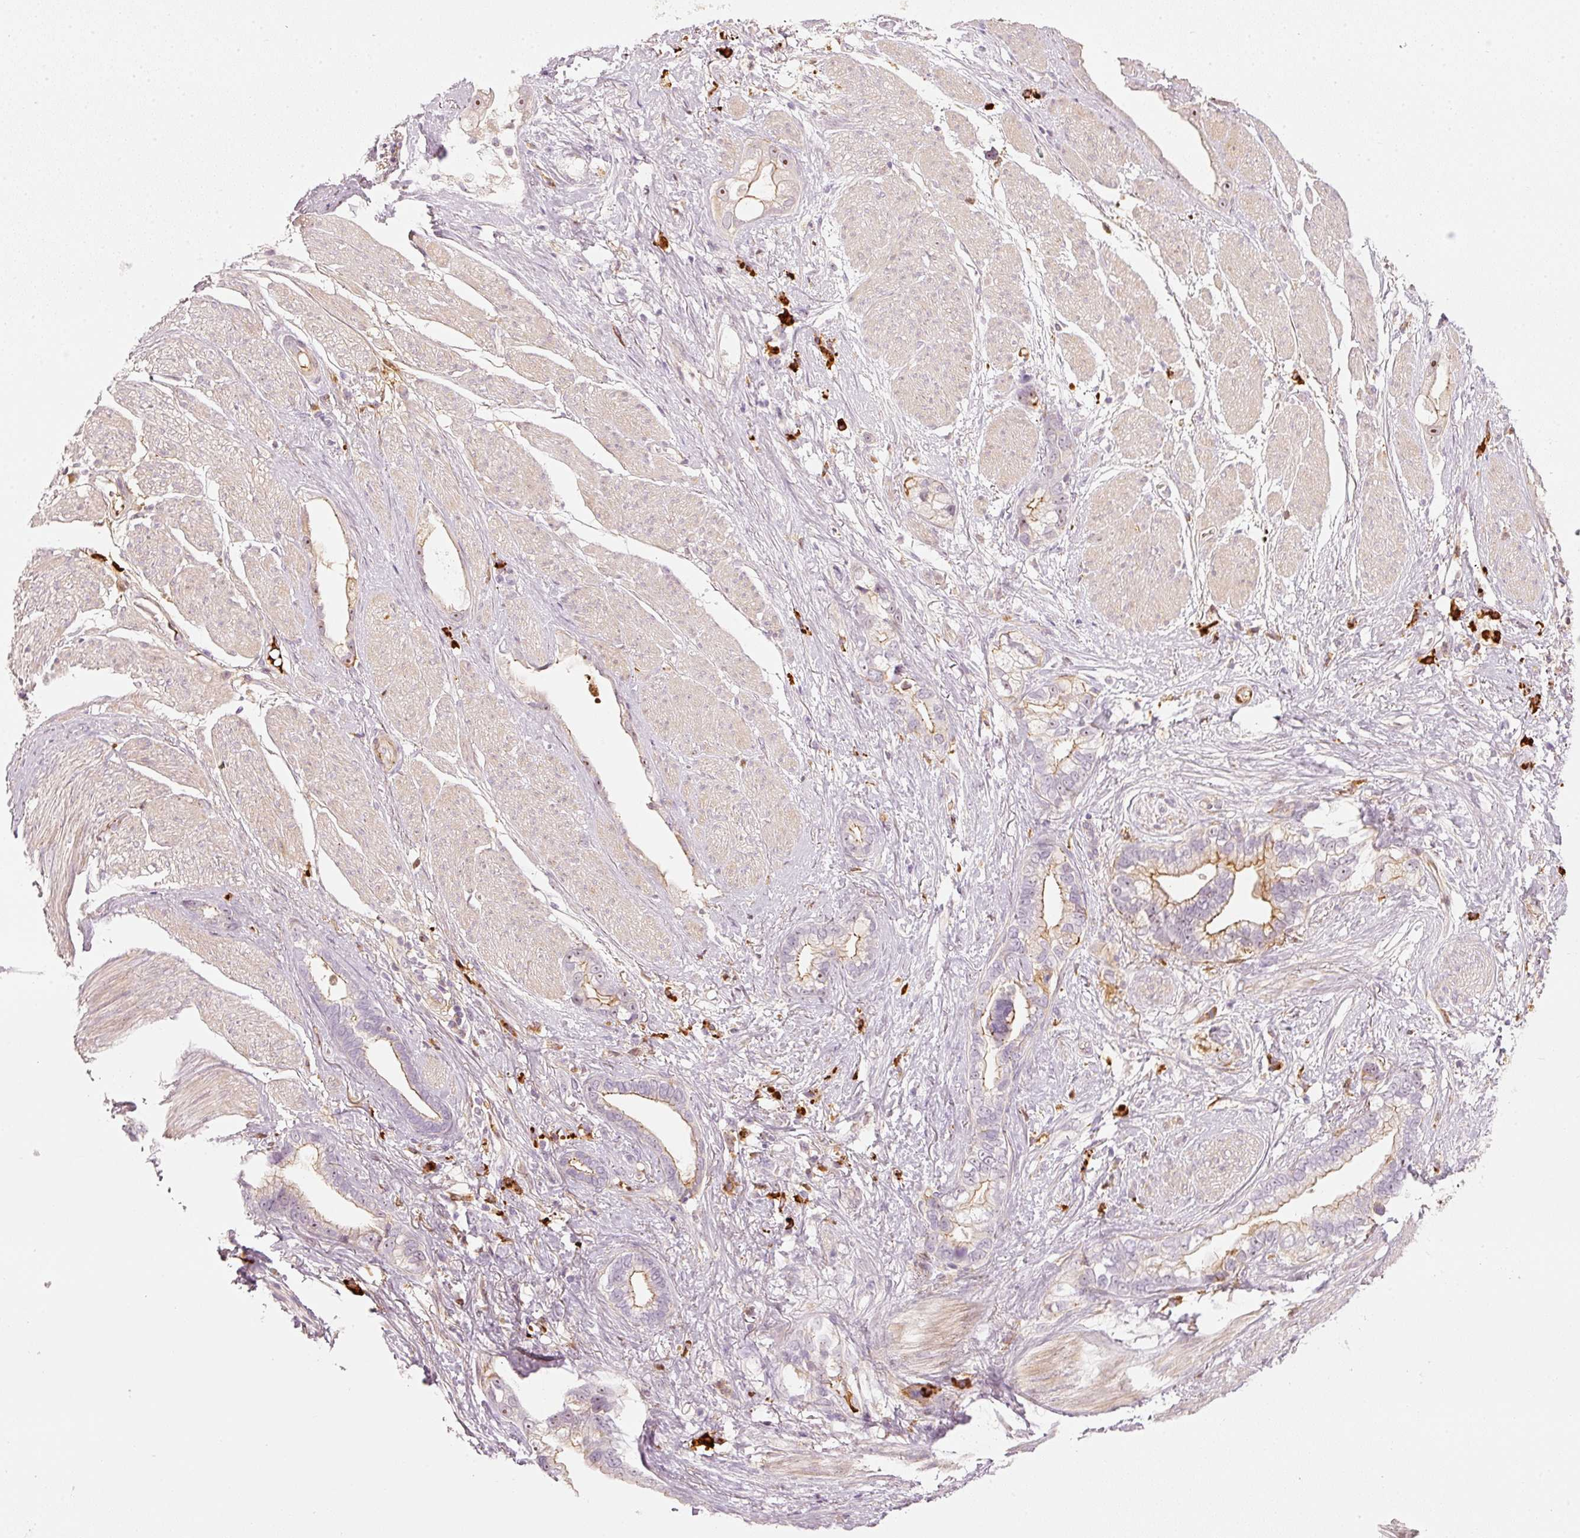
{"staining": {"intensity": "moderate", "quantity": "25%-75%", "location": "cytoplasmic/membranous"}, "tissue": "stomach cancer", "cell_type": "Tumor cells", "image_type": "cancer", "snomed": [{"axis": "morphology", "description": "Adenocarcinoma, NOS"}, {"axis": "topography", "description": "Stomach"}], "caption": "Protein staining shows moderate cytoplasmic/membranous positivity in about 25%-75% of tumor cells in stomach cancer (adenocarcinoma). (DAB = brown stain, brightfield microscopy at high magnification).", "gene": "VCAM1", "patient": {"sex": "male", "age": 55}}